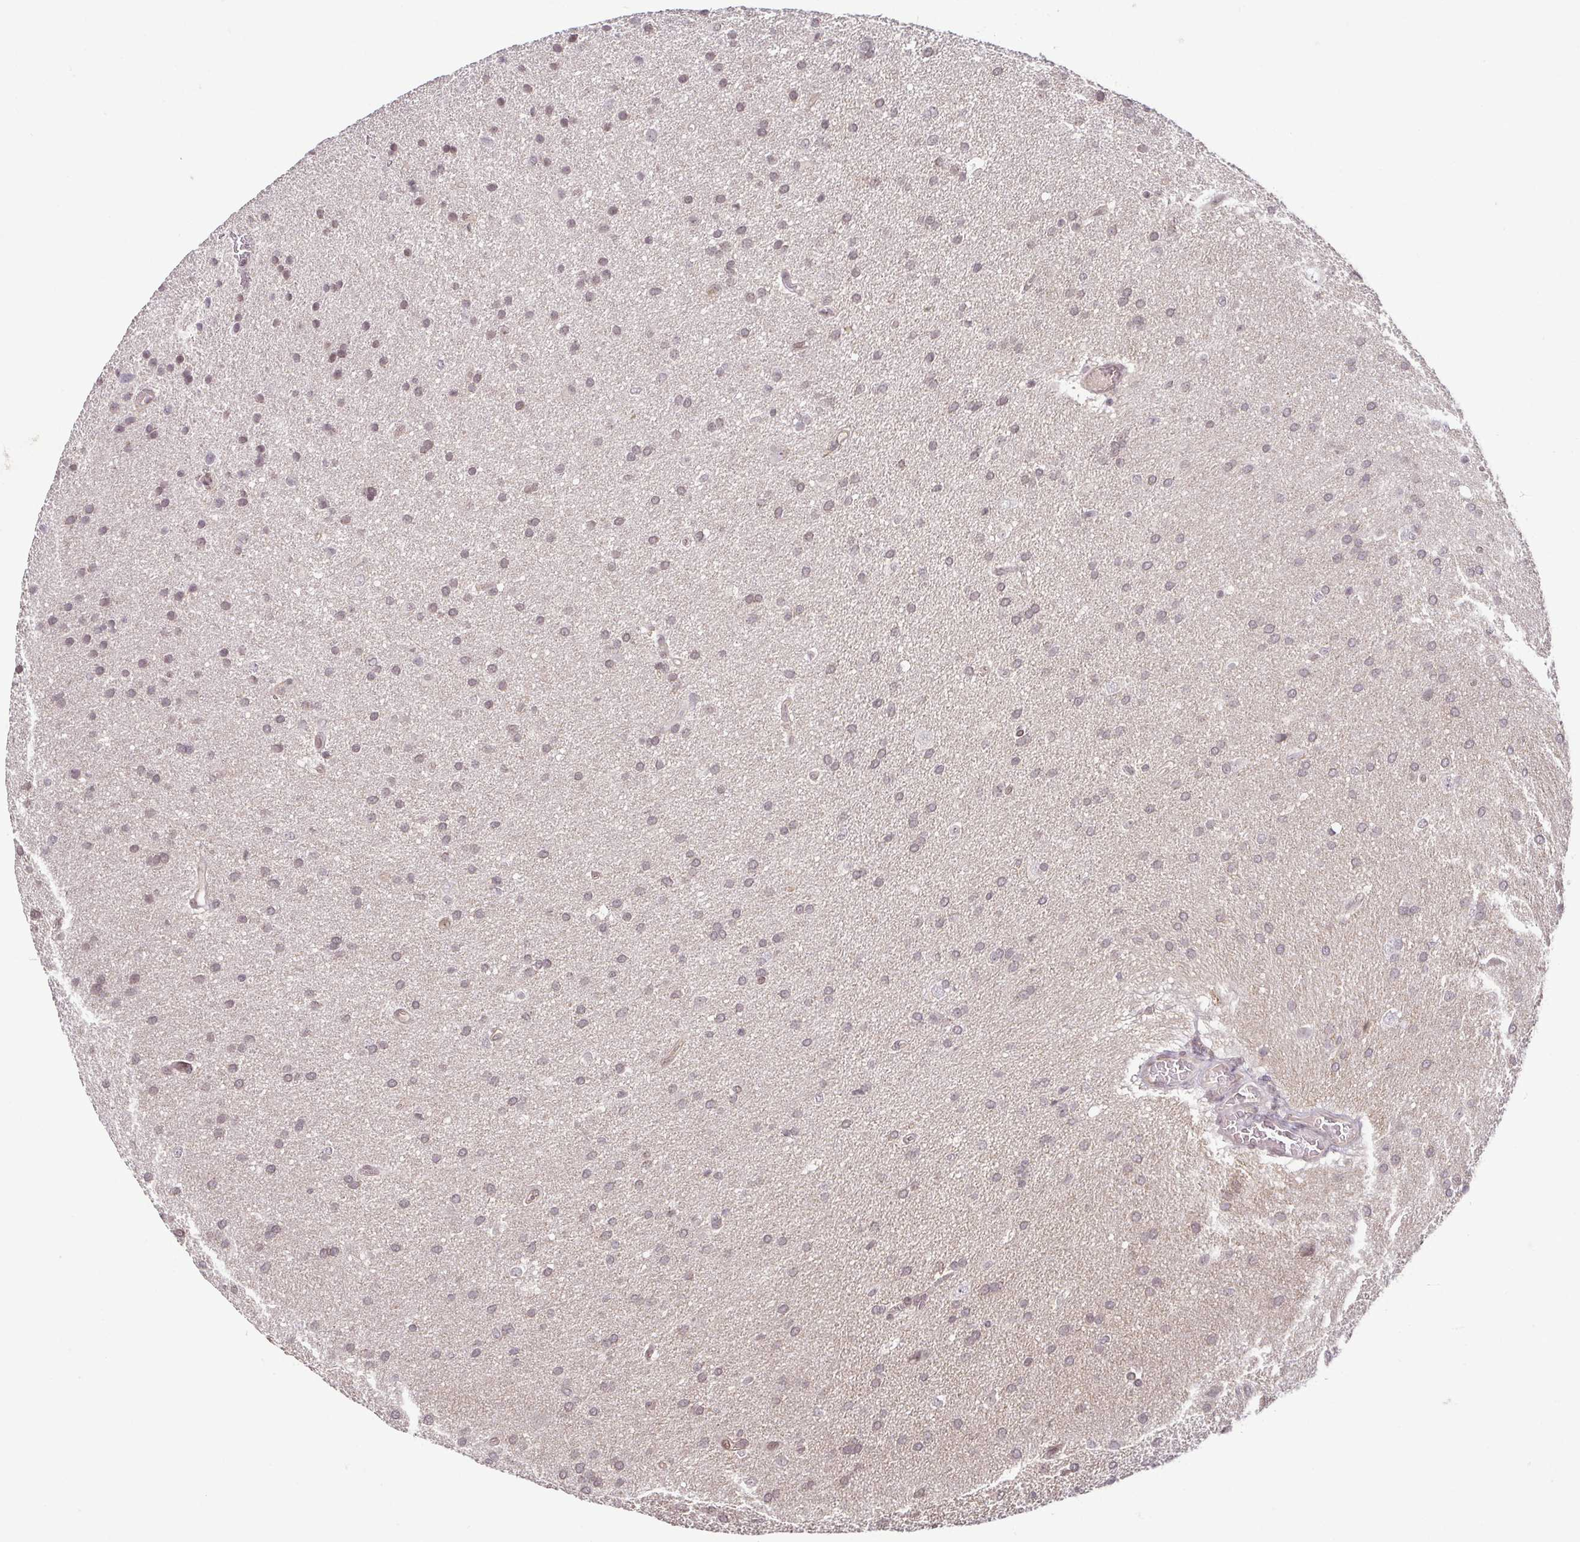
{"staining": {"intensity": "weak", "quantity": "25%-75%", "location": "nuclear"}, "tissue": "glioma", "cell_type": "Tumor cells", "image_type": "cancer", "snomed": [{"axis": "morphology", "description": "Glioma, malignant, Low grade"}, {"axis": "topography", "description": "Brain"}], "caption": "The histopathology image shows staining of malignant low-grade glioma, revealing weak nuclear protein positivity (brown color) within tumor cells. Nuclei are stained in blue.", "gene": "HOPX", "patient": {"sex": "female", "age": 54}}